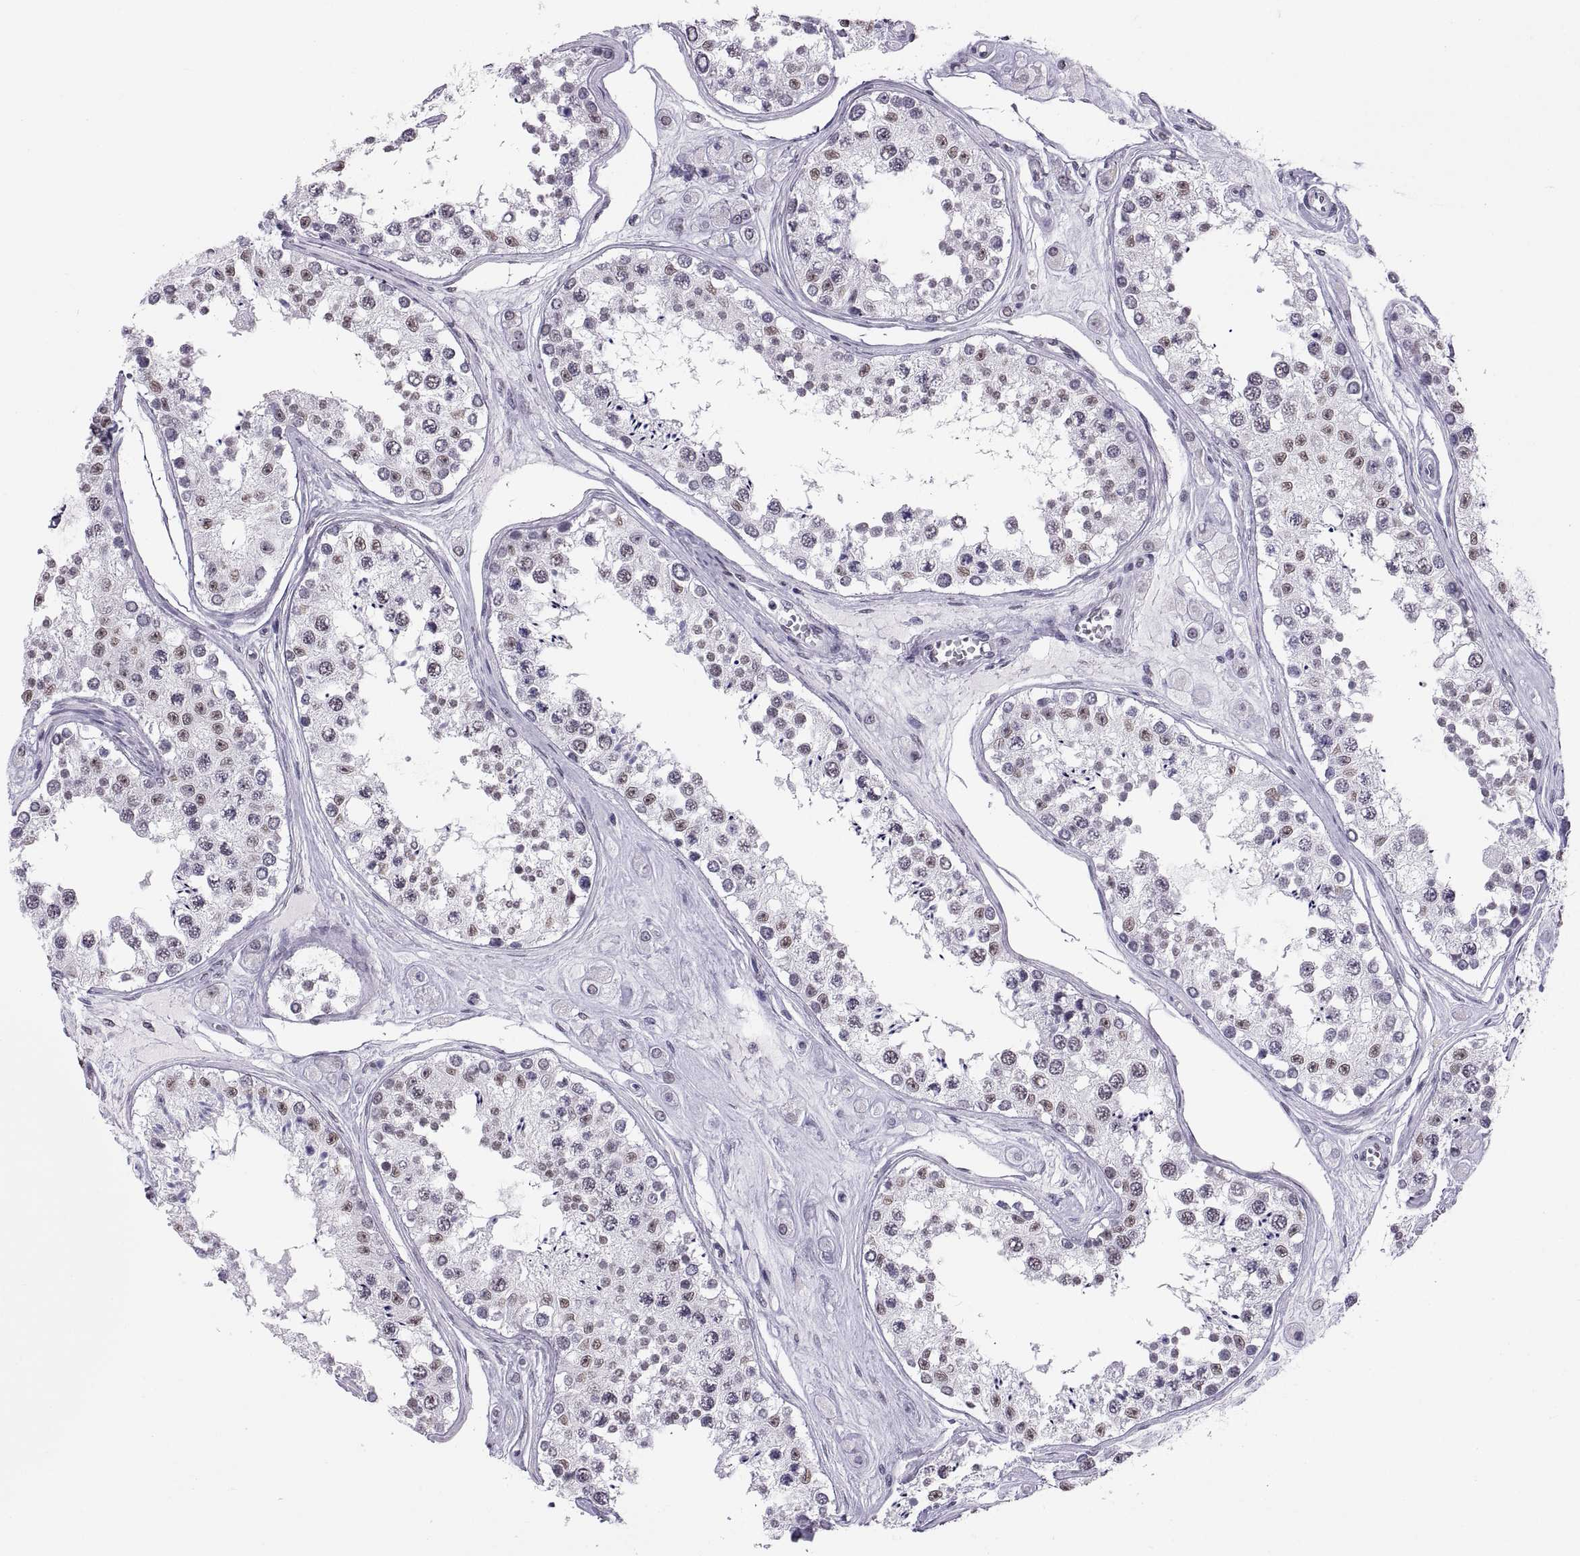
{"staining": {"intensity": "weak", "quantity": "<25%", "location": "nuclear"}, "tissue": "testis", "cell_type": "Cells in seminiferous ducts", "image_type": "normal", "snomed": [{"axis": "morphology", "description": "Normal tissue, NOS"}, {"axis": "topography", "description": "Testis"}], "caption": "This is an immunohistochemistry (IHC) histopathology image of normal testis. There is no staining in cells in seminiferous ducts.", "gene": "CARTPT", "patient": {"sex": "male", "age": 25}}